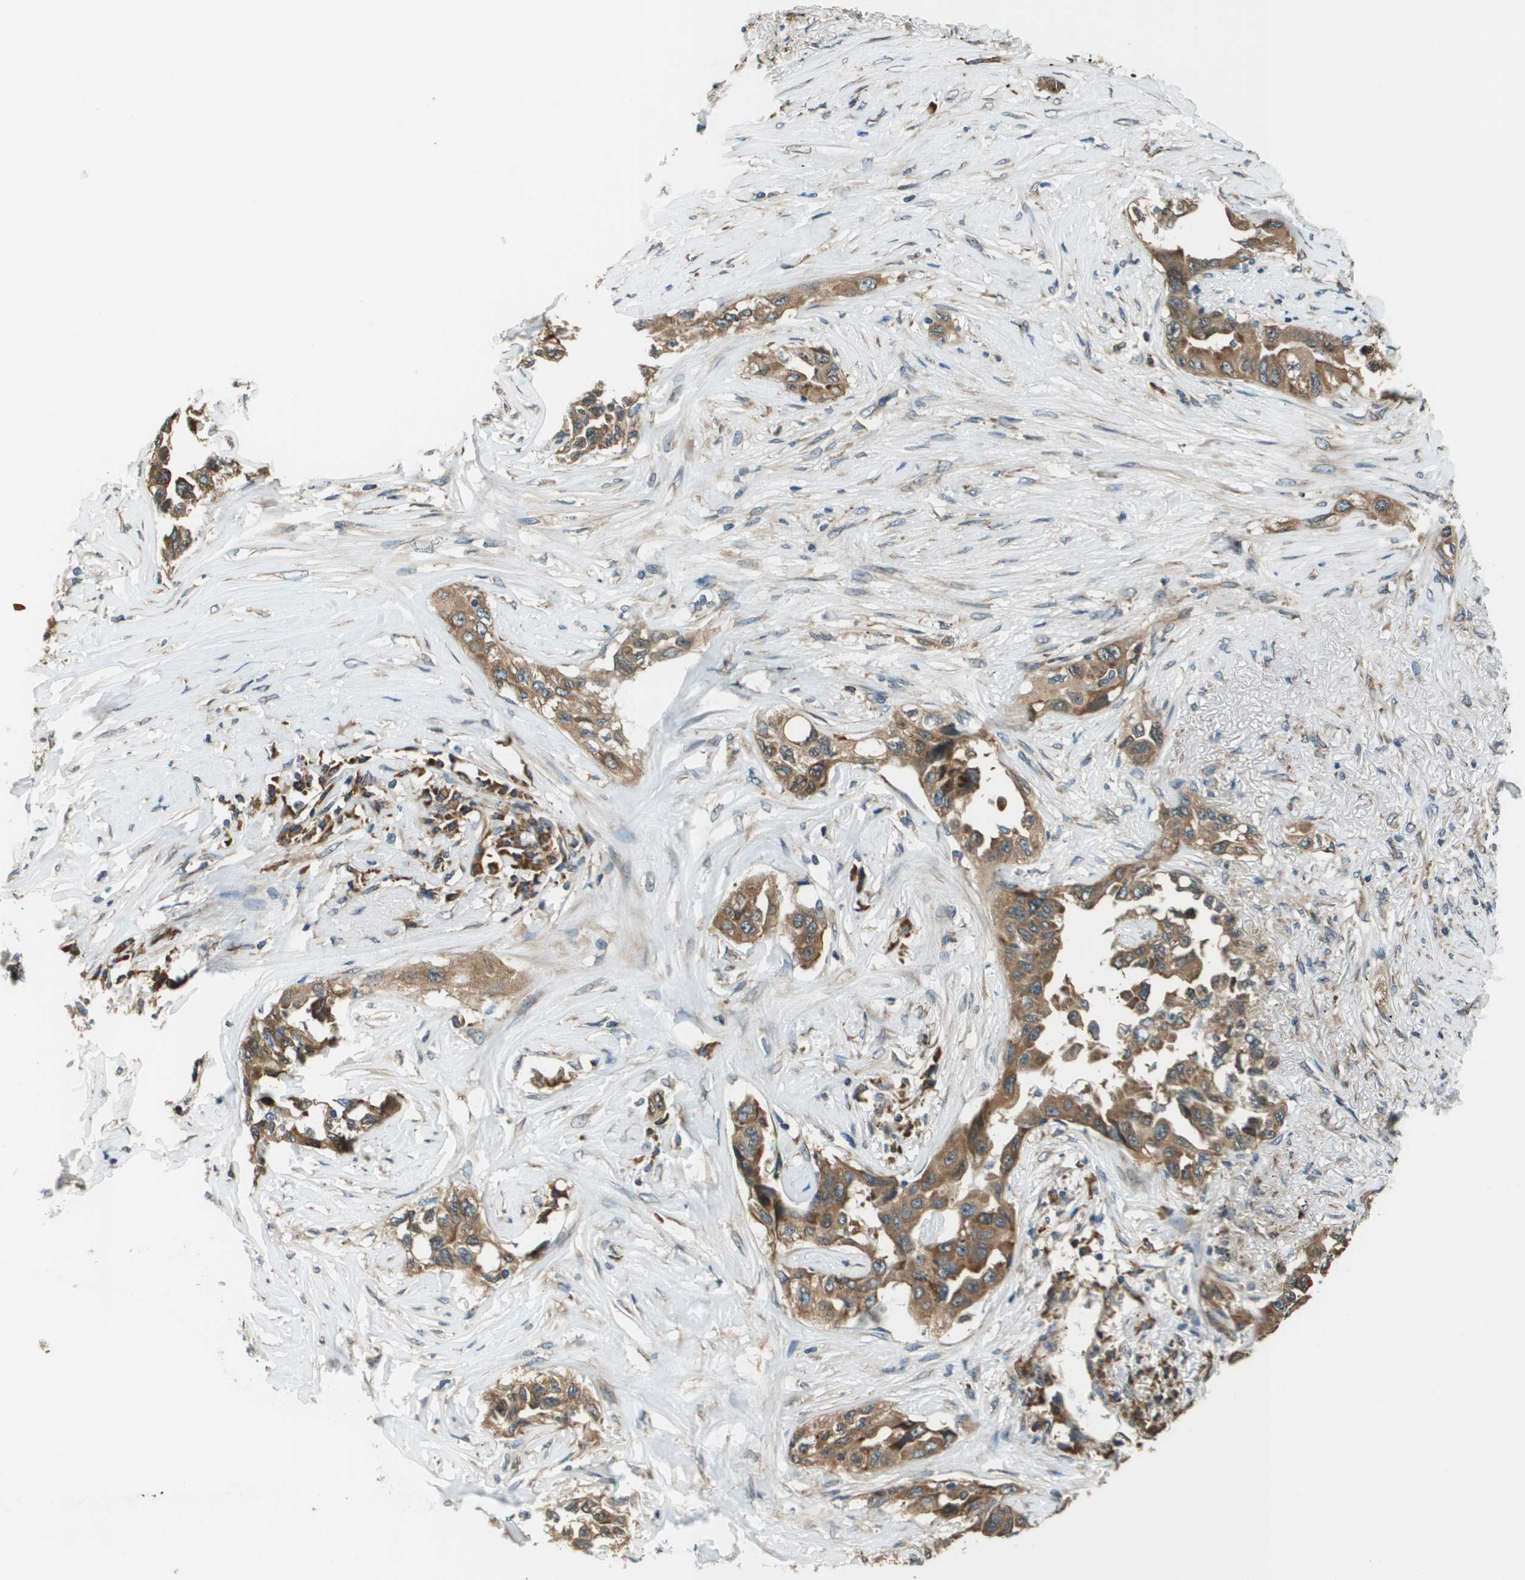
{"staining": {"intensity": "moderate", "quantity": ">75%", "location": "cytoplasmic/membranous"}, "tissue": "lung cancer", "cell_type": "Tumor cells", "image_type": "cancer", "snomed": [{"axis": "morphology", "description": "Adenocarcinoma, NOS"}, {"axis": "topography", "description": "Lung"}], "caption": "Immunohistochemistry (IHC) (DAB (3,3'-diaminobenzidine)) staining of lung adenocarcinoma exhibits moderate cytoplasmic/membranous protein positivity in about >75% of tumor cells. Nuclei are stained in blue.", "gene": "SEC62", "patient": {"sex": "female", "age": 51}}